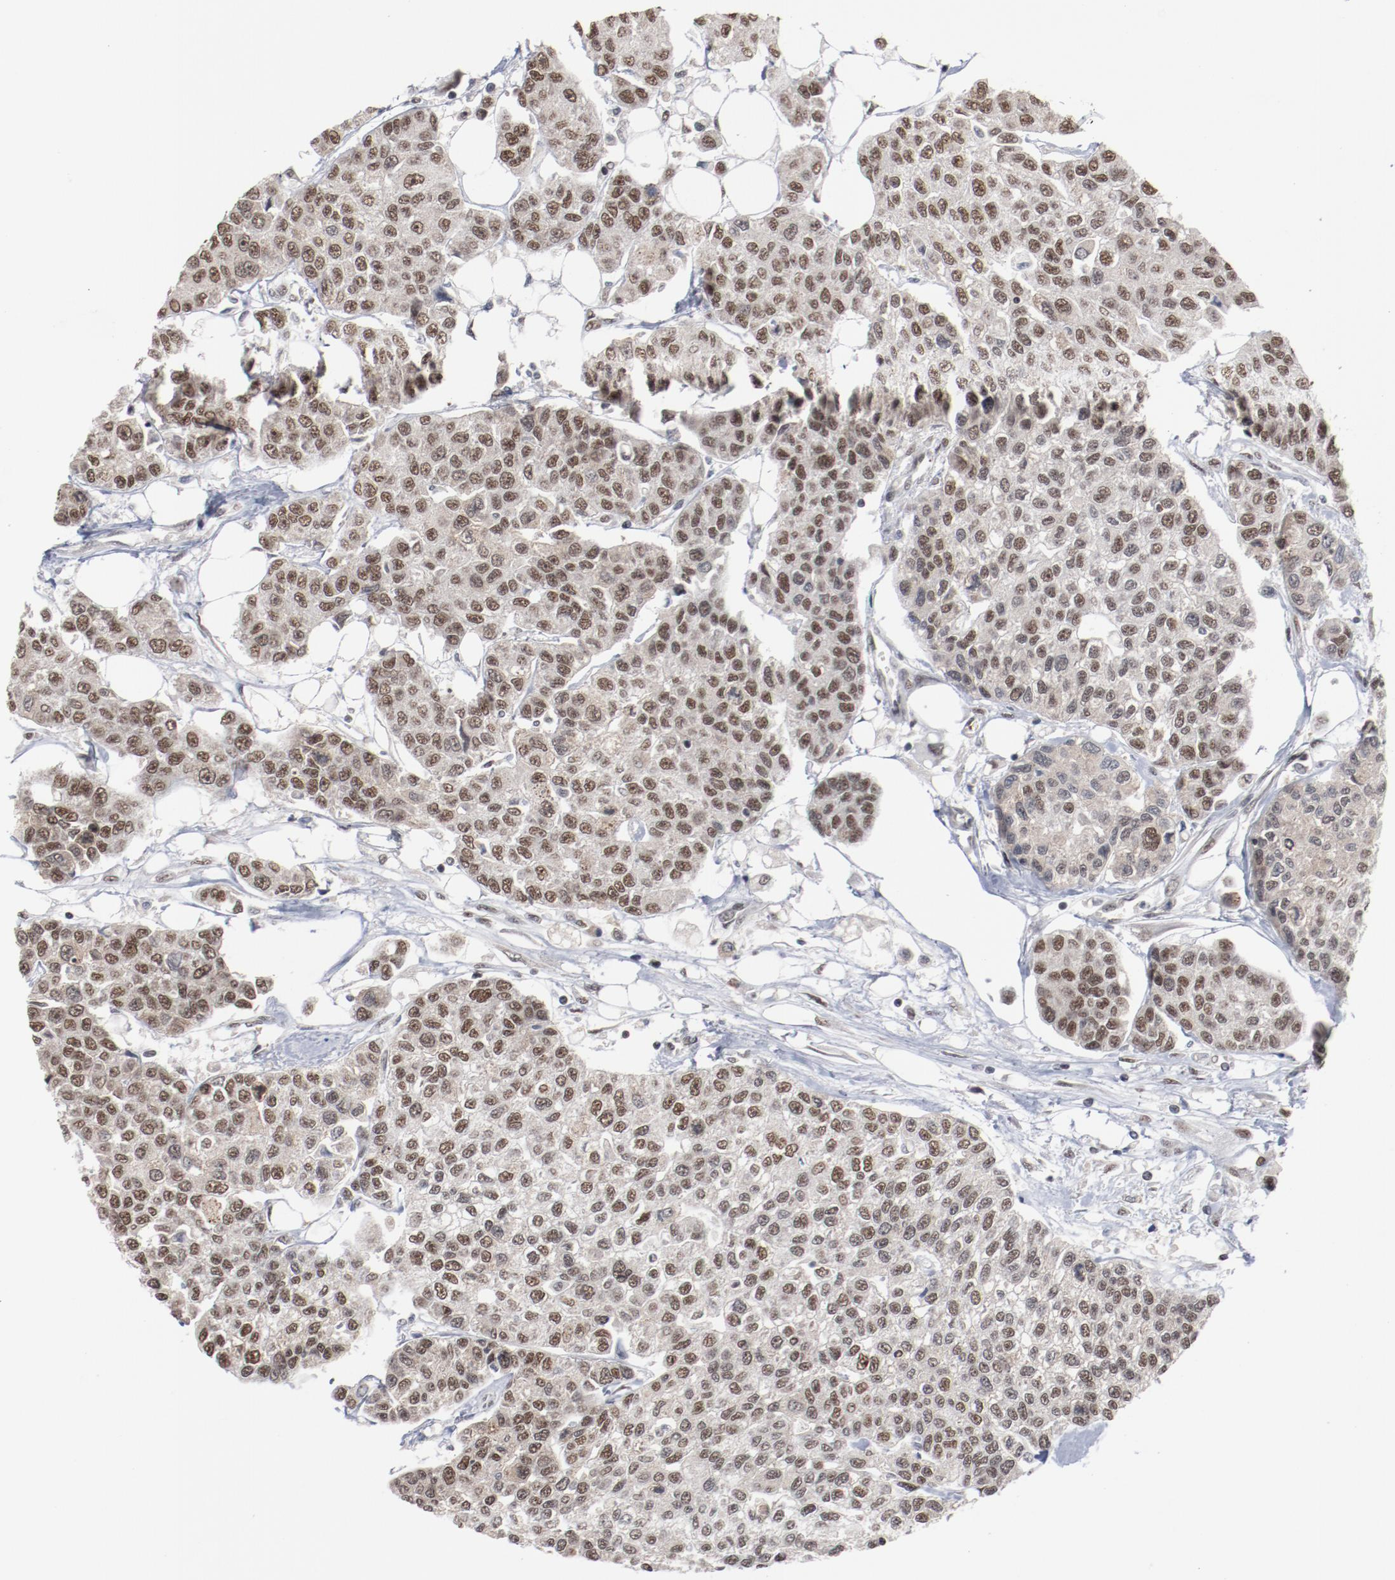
{"staining": {"intensity": "moderate", "quantity": ">75%", "location": "nuclear"}, "tissue": "breast cancer", "cell_type": "Tumor cells", "image_type": "cancer", "snomed": [{"axis": "morphology", "description": "Duct carcinoma"}, {"axis": "topography", "description": "Breast"}], "caption": "Breast cancer (intraductal carcinoma) stained with DAB immunohistochemistry exhibits medium levels of moderate nuclear expression in about >75% of tumor cells.", "gene": "BUB3", "patient": {"sex": "female", "age": 51}}